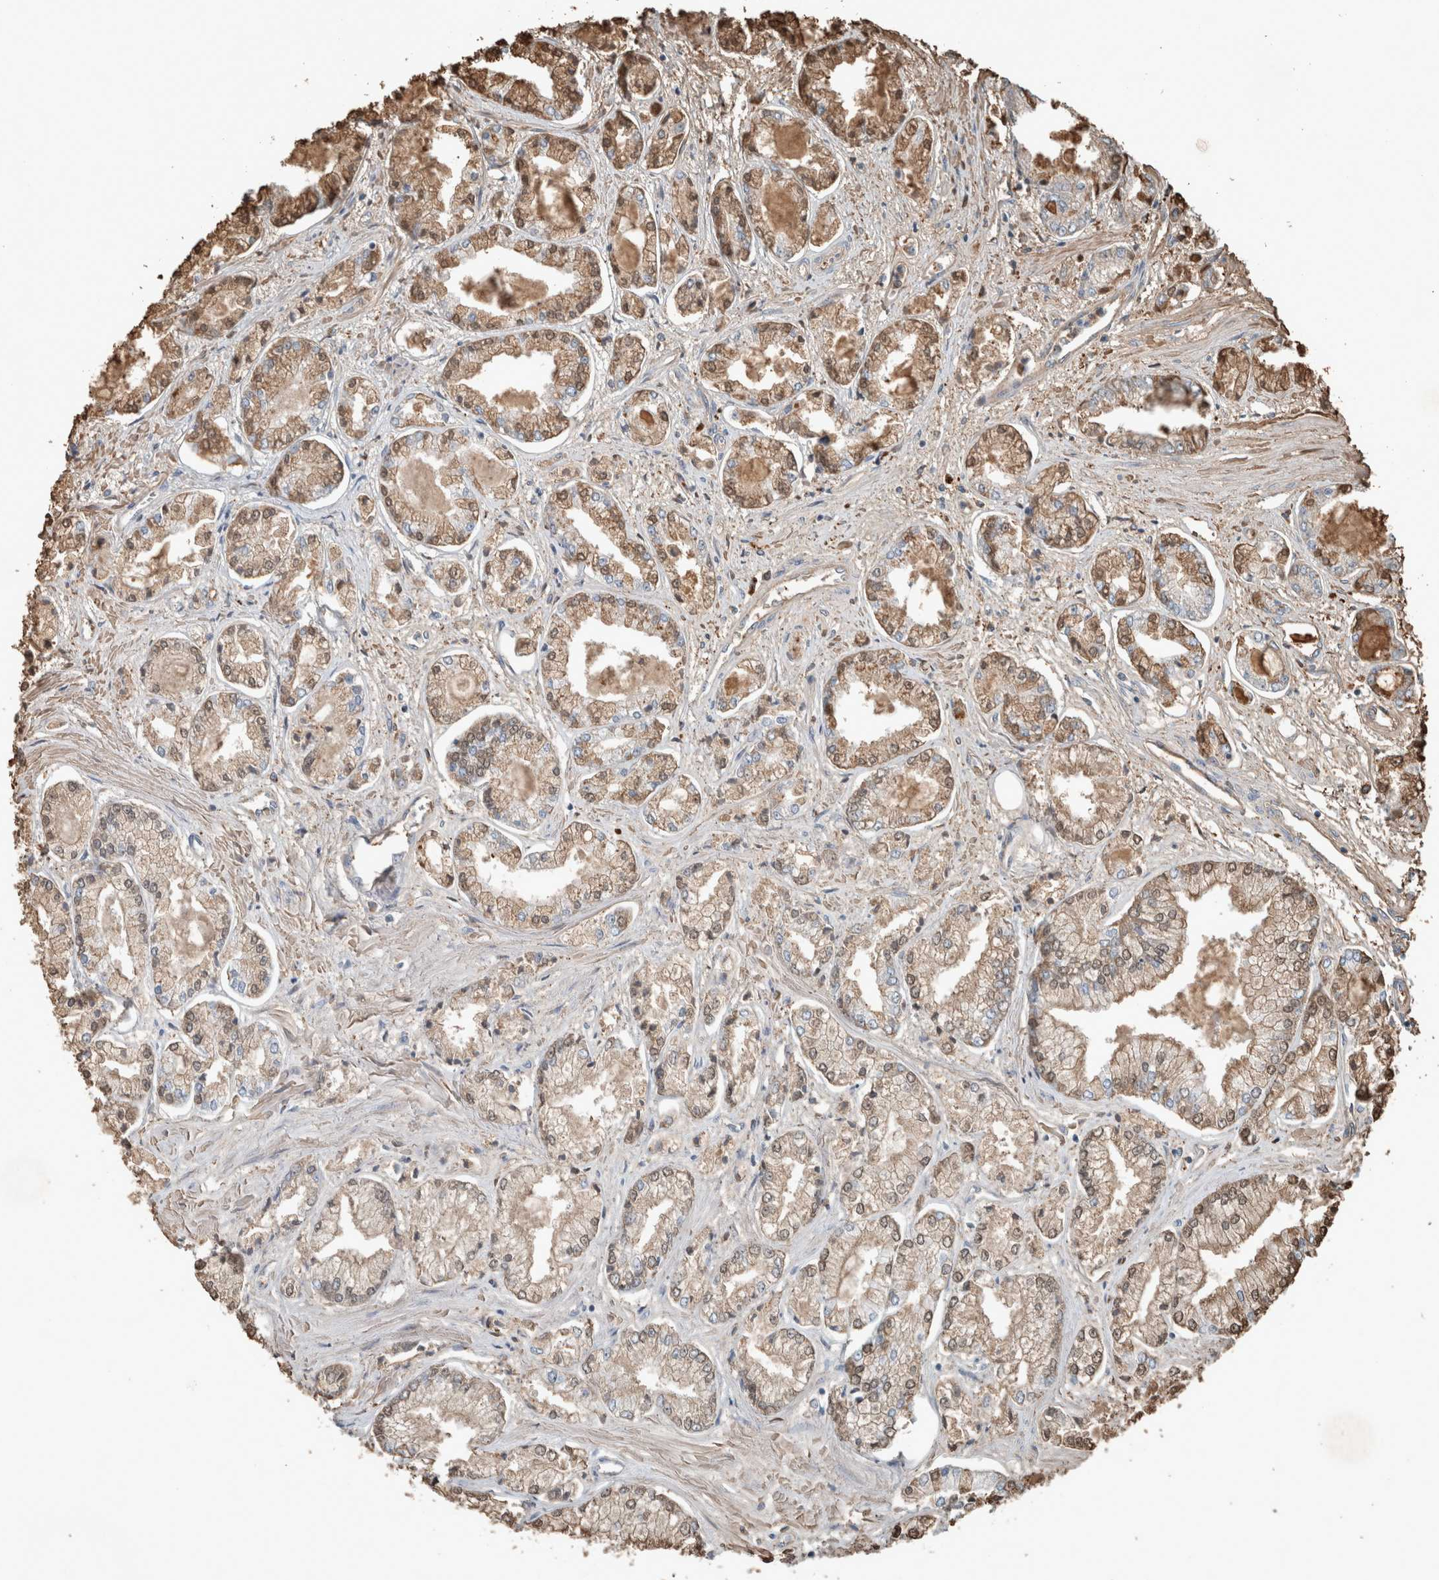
{"staining": {"intensity": "moderate", "quantity": "25%-75%", "location": "cytoplasmic/membranous,nuclear"}, "tissue": "prostate cancer", "cell_type": "Tumor cells", "image_type": "cancer", "snomed": [{"axis": "morphology", "description": "Adenocarcinoma, Low grade"}, {"axis": "topography", "description": "Prostate"}], "caption": "Tumor cells show moderate cytoplasmic/membranous and nuclear staining in about 25%-75% of cells in prostate adenocarcinoma (low-grade).", "gene": "USP34", "patient": {"sex": "male", "age": 52}}